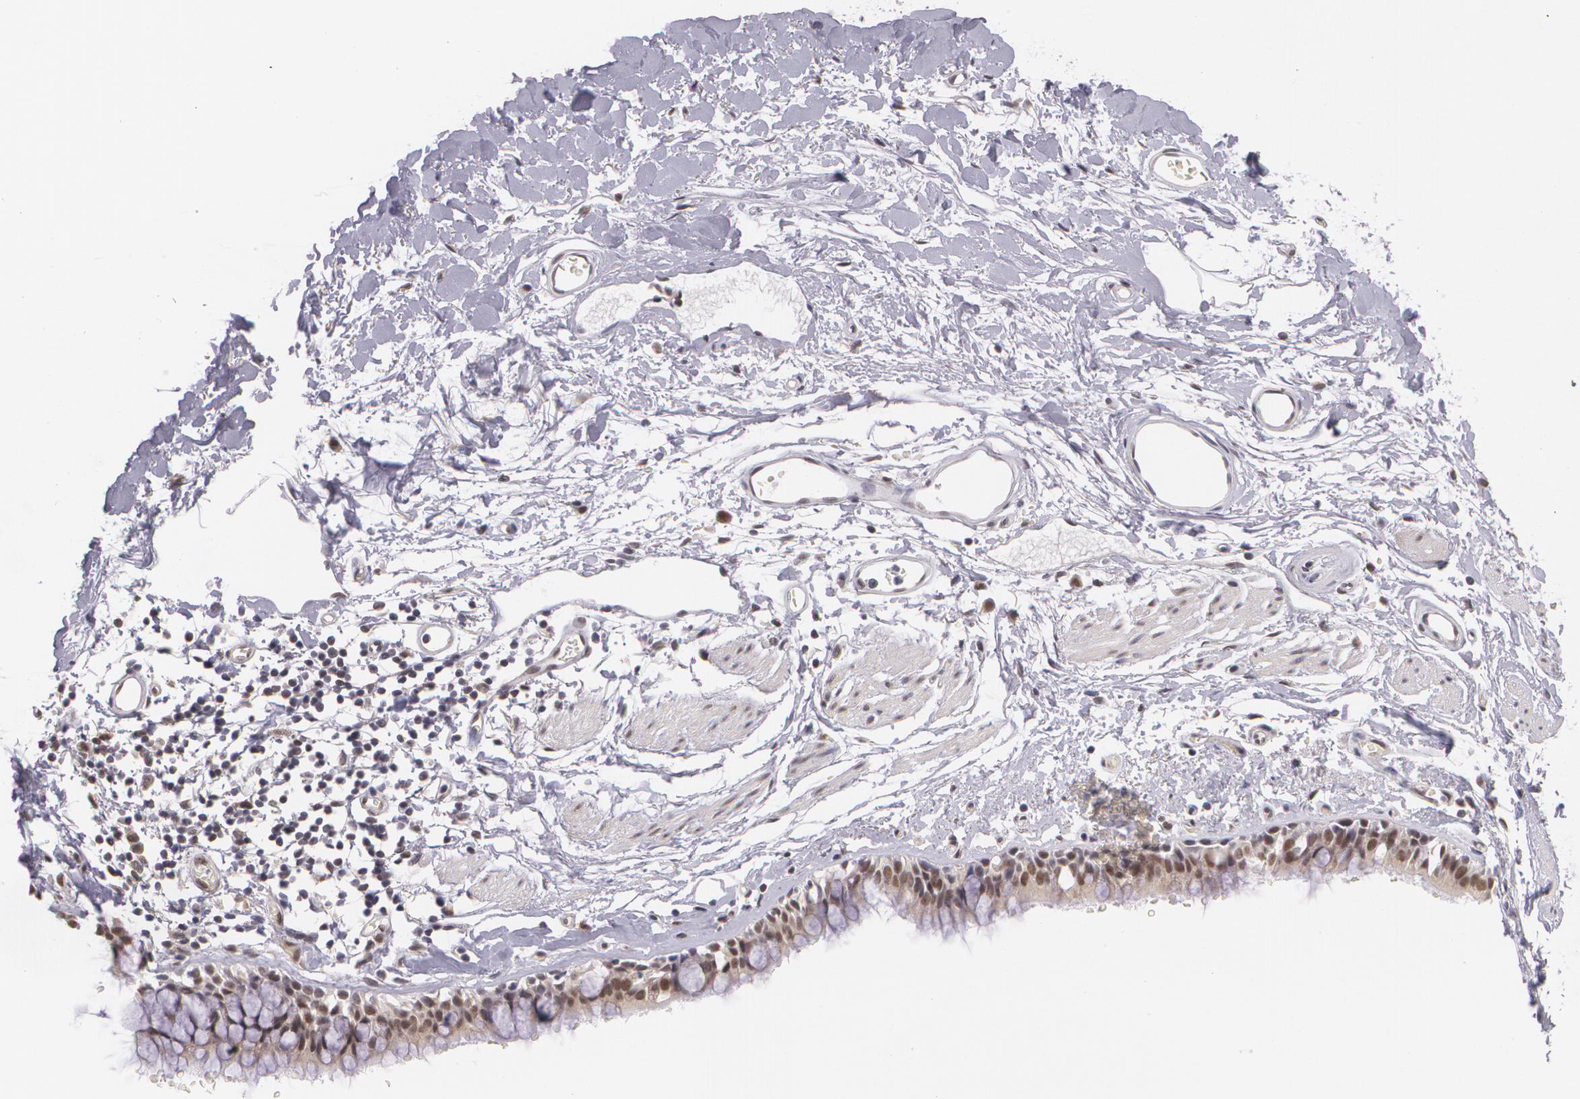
{"staining": {"intensity": "moderate", "quantity": ">75%", "location": "nuclear"}, "tissue": "bronchus", "cell_type": "Respiratory epithelial cells", "image_type": "normal", "snomed": [{"axis": "morphology", "description": "Normal tissue, NOS"}, {"axis": "topography", "description": "Lymph node of abdomen"}, {"axis": "topography", "description": "Lymph node of pelvis"}], "caption": "Normal bronchus shows moderate nuclear positivity in approximately >75% of respiratory epithelial cells, visualized by immunohistochemistry. (DAB (3,3'-diaminobenzidine) = brown stain, brightfield microscopy at high magnification).", "gene": "ALX1", "patient": {"sex": "female", "age": 65}}